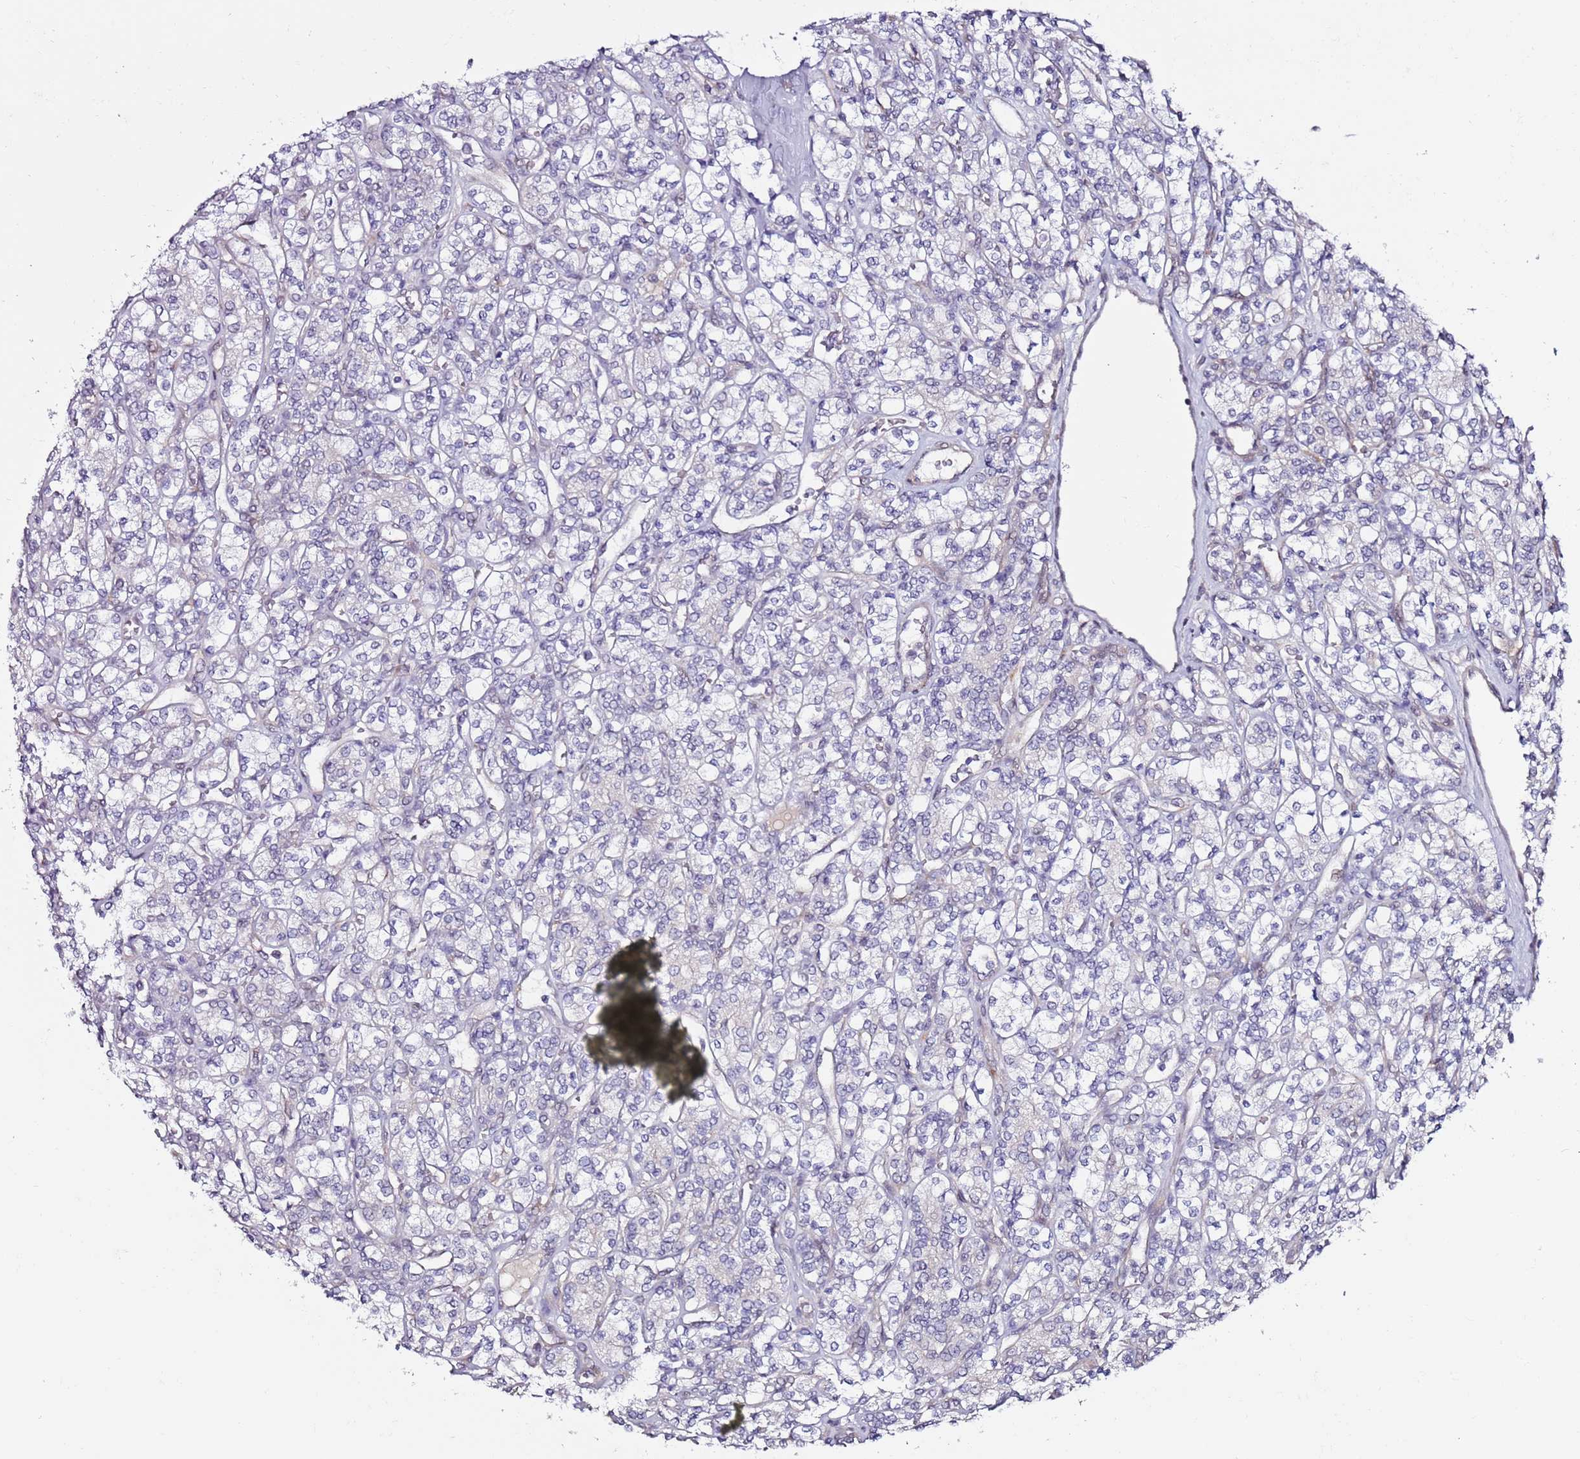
{"staining": {"intensity": "negative", "quantity": "none", "location": "none"}, "tissue": "renal cancer", "cell_type": "Tumor cells", "image_type": "cancer", "snomed": [{"axis": "morphology", "description": "Adenocarcinoma, NOS"}, {"axis": "topography", "description": "Kidney"}], "caption": "IHC of human renal cancer (adenocarcinoma) reveals no positivity in tumor cells.", "gene": "DUSP28", "patient": {"sex": "male", "age": 77}}